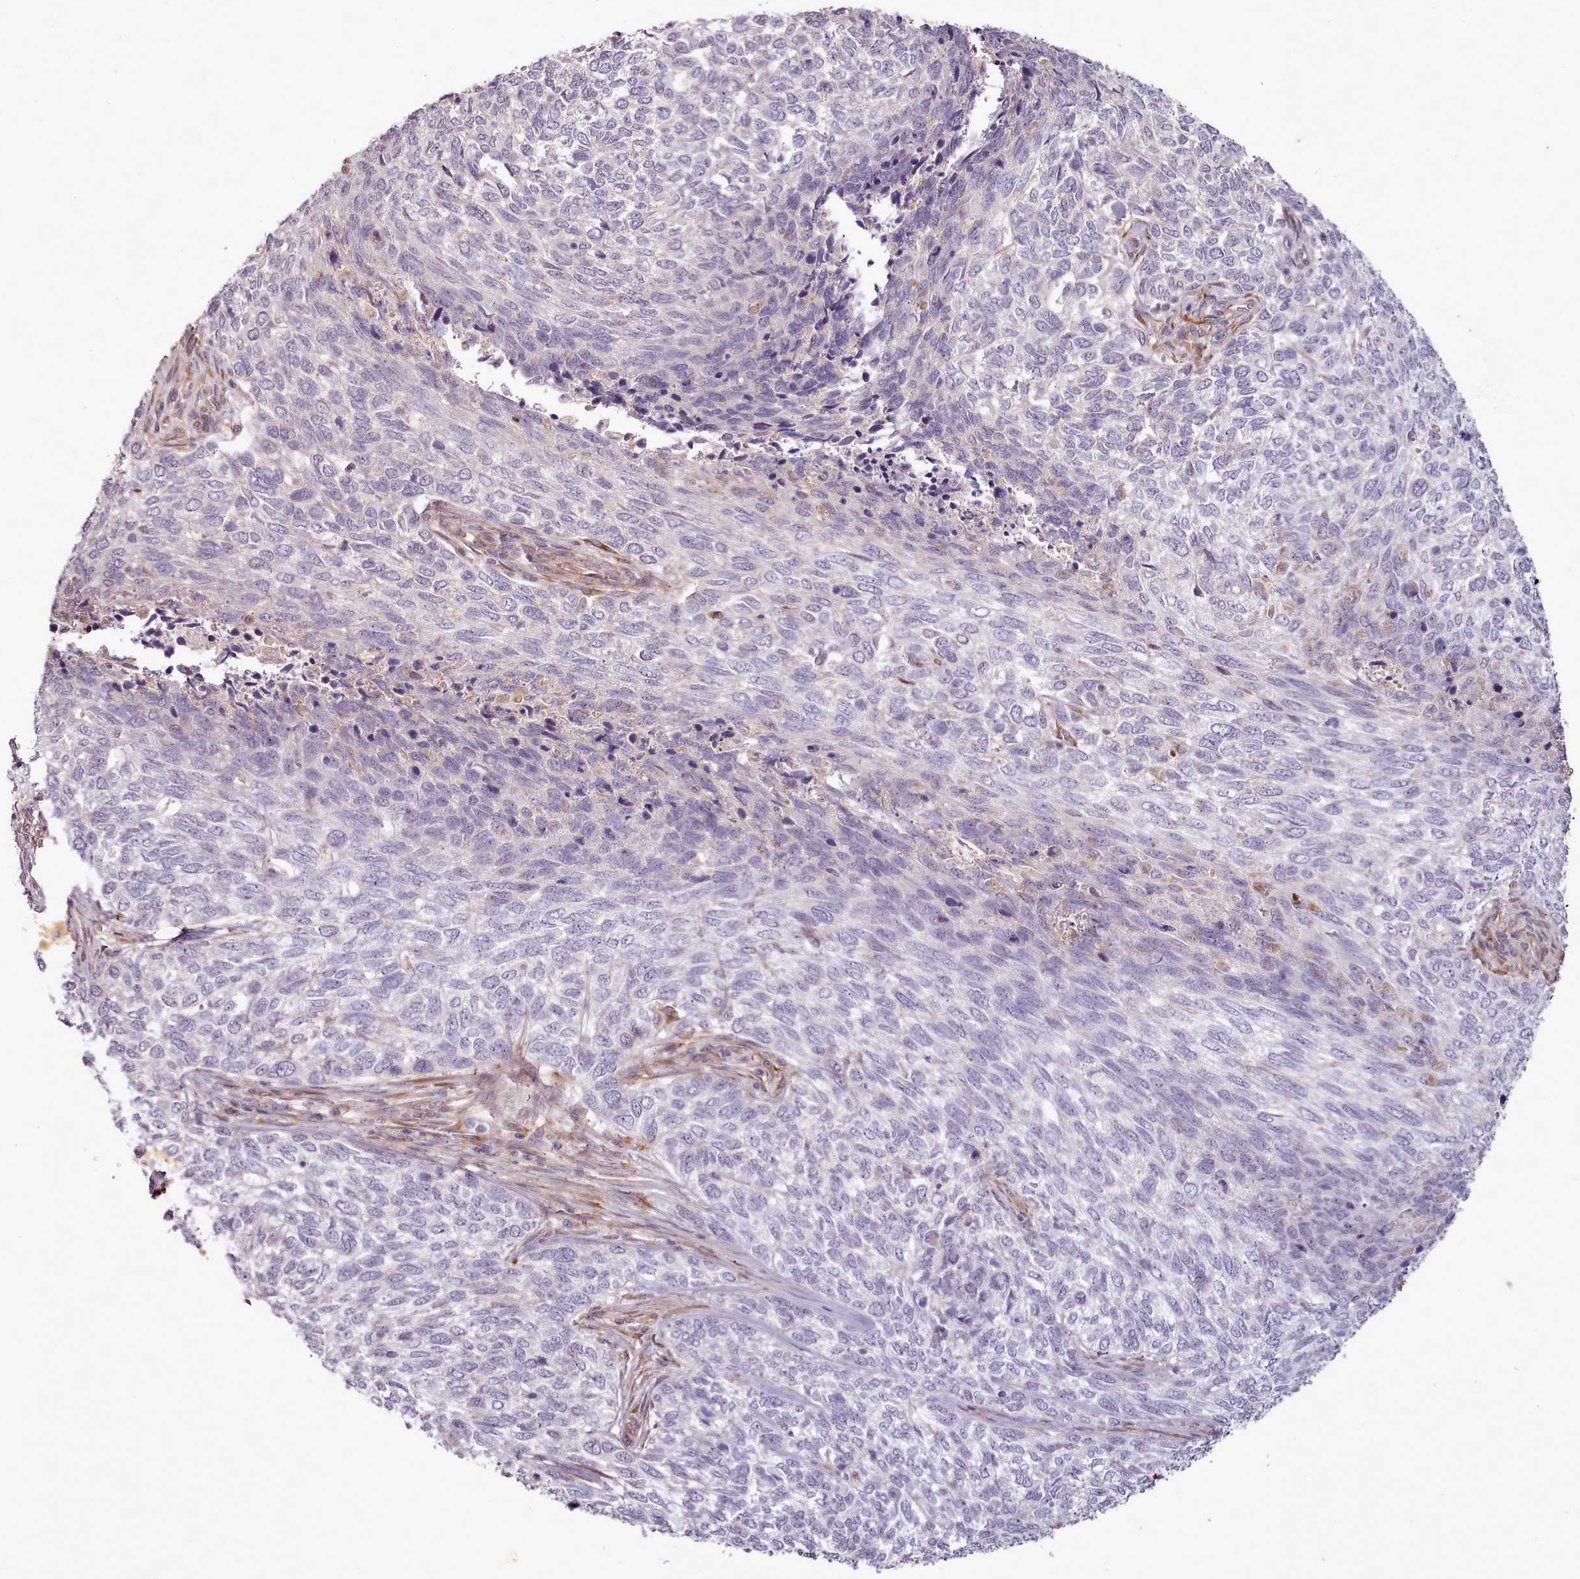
{"staining": {"intensity": "negative", "quantity": "none", "location": "none"}, "tissue": "skin cancer", "cell_type": "Tumor cells", "image_type": "cancer", "snomed": [{"axis": "morphology", "description": "Basal cell carcinoma"}, {"axis": "topography", "description": "Skin"}], "caption": "Skin basal cell carcinoma stained for a protein using immunohistochemistry (IHC) reveals no expression tumor cells.", "gene": "C1QTNF5", "patient": {"sex": "female", "age": 65}}